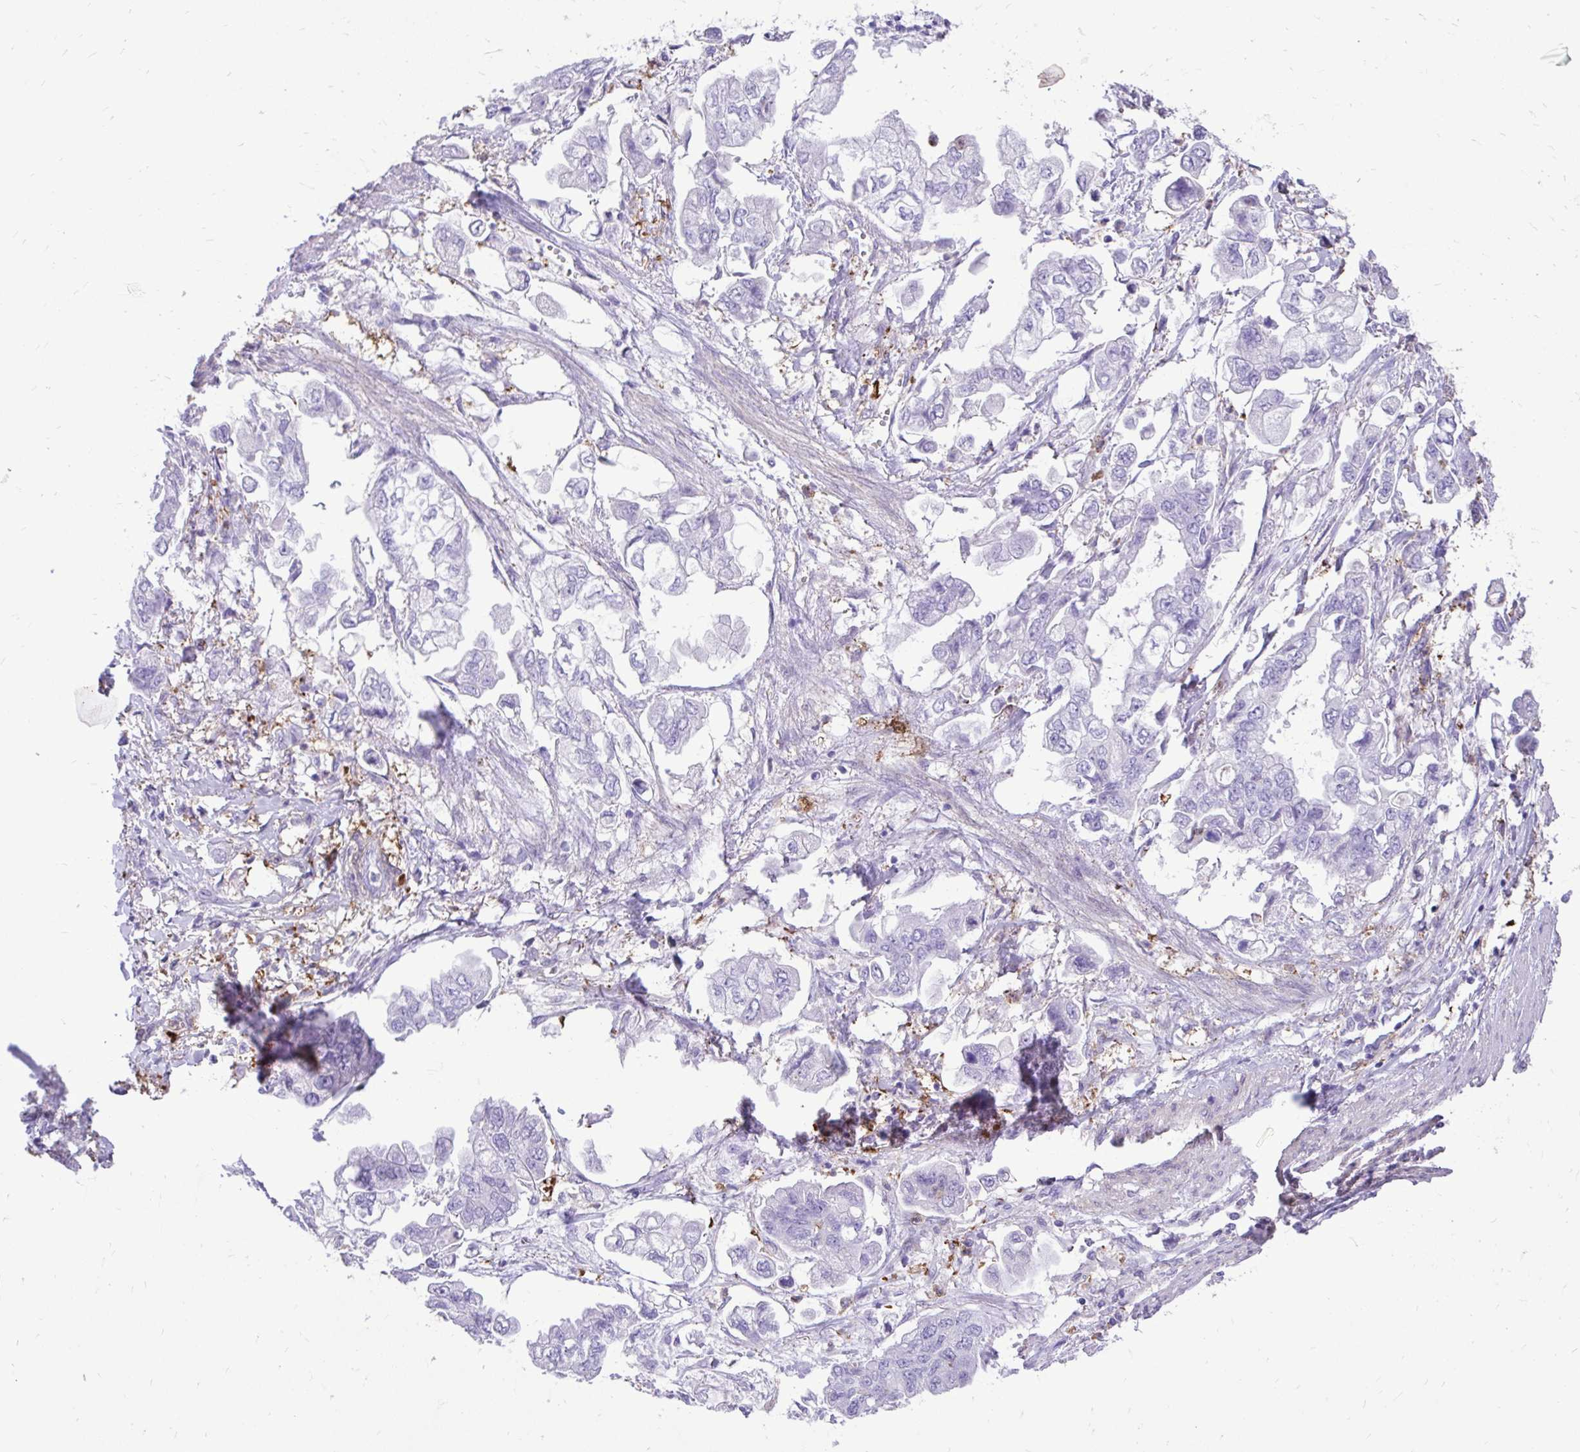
{"staining": {"intensity": "negative", "quantity": "none", "location": "none"}, "tissue": "stomach cancer", "cell_type": "Tumor cells", "image_type": "cancer", "snomed": [{"axis": "morphology", "description": "Adenocarcinoma, NOS"}, {"axis": "topography", "description": "Stomach"}], "caption": "Protein analysis of stomach cancer (adenocarcinoma) shows no significant expression in tumor cells.", "gene": "TLR7", "patient": {"sex": "male", "age": 62}}